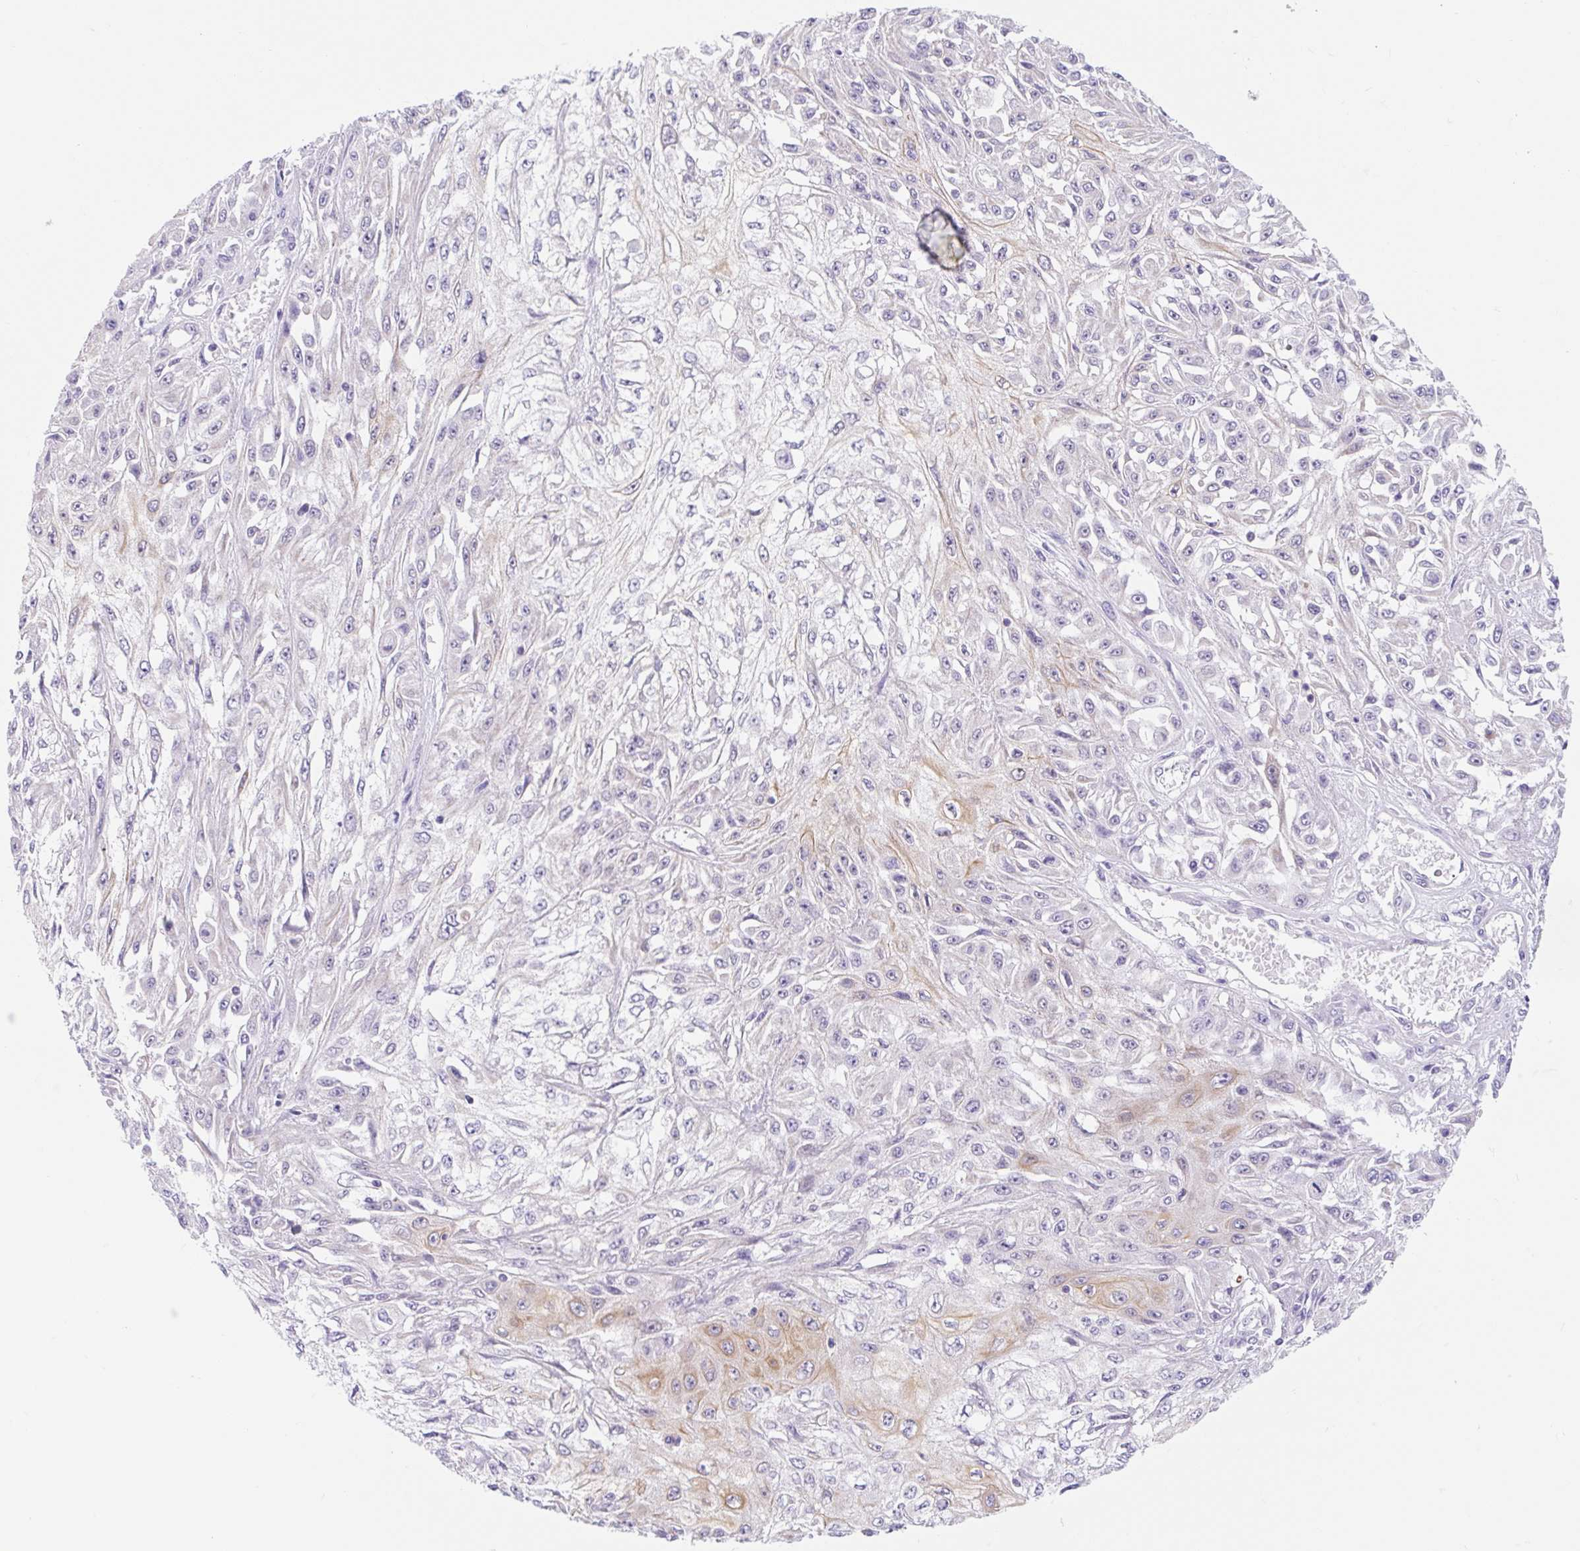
{"staining": {"intensity": "weak", "quantity": "<25%", "location": "cytoplasmic/membranous"}, "tissue": "skin cancer", "cell_type": "Tumor cells", "image_type": "cancer", "snomed": [{"axis": "morphology", "description": "Squamous cell carcinoma, NOS"}, {"axis": "morphology", "description": "Squamous cell carcinoma, metastatic, NOS"}, {"axis": "topography", "description": "Skin"}, {"axis": "topography", "description": "Lymph node"}], "caption": "Metastatic squamous cell carcinoma (skin) was stained to show a protein in brown. There is no significant expression in tumor cells. (DAB (3,3'-diaminobenzidine) immunohistochemistry (IHC), high magnification).", "gene": "ITPK1", "patient": {"sex": "male", "age": 75}}